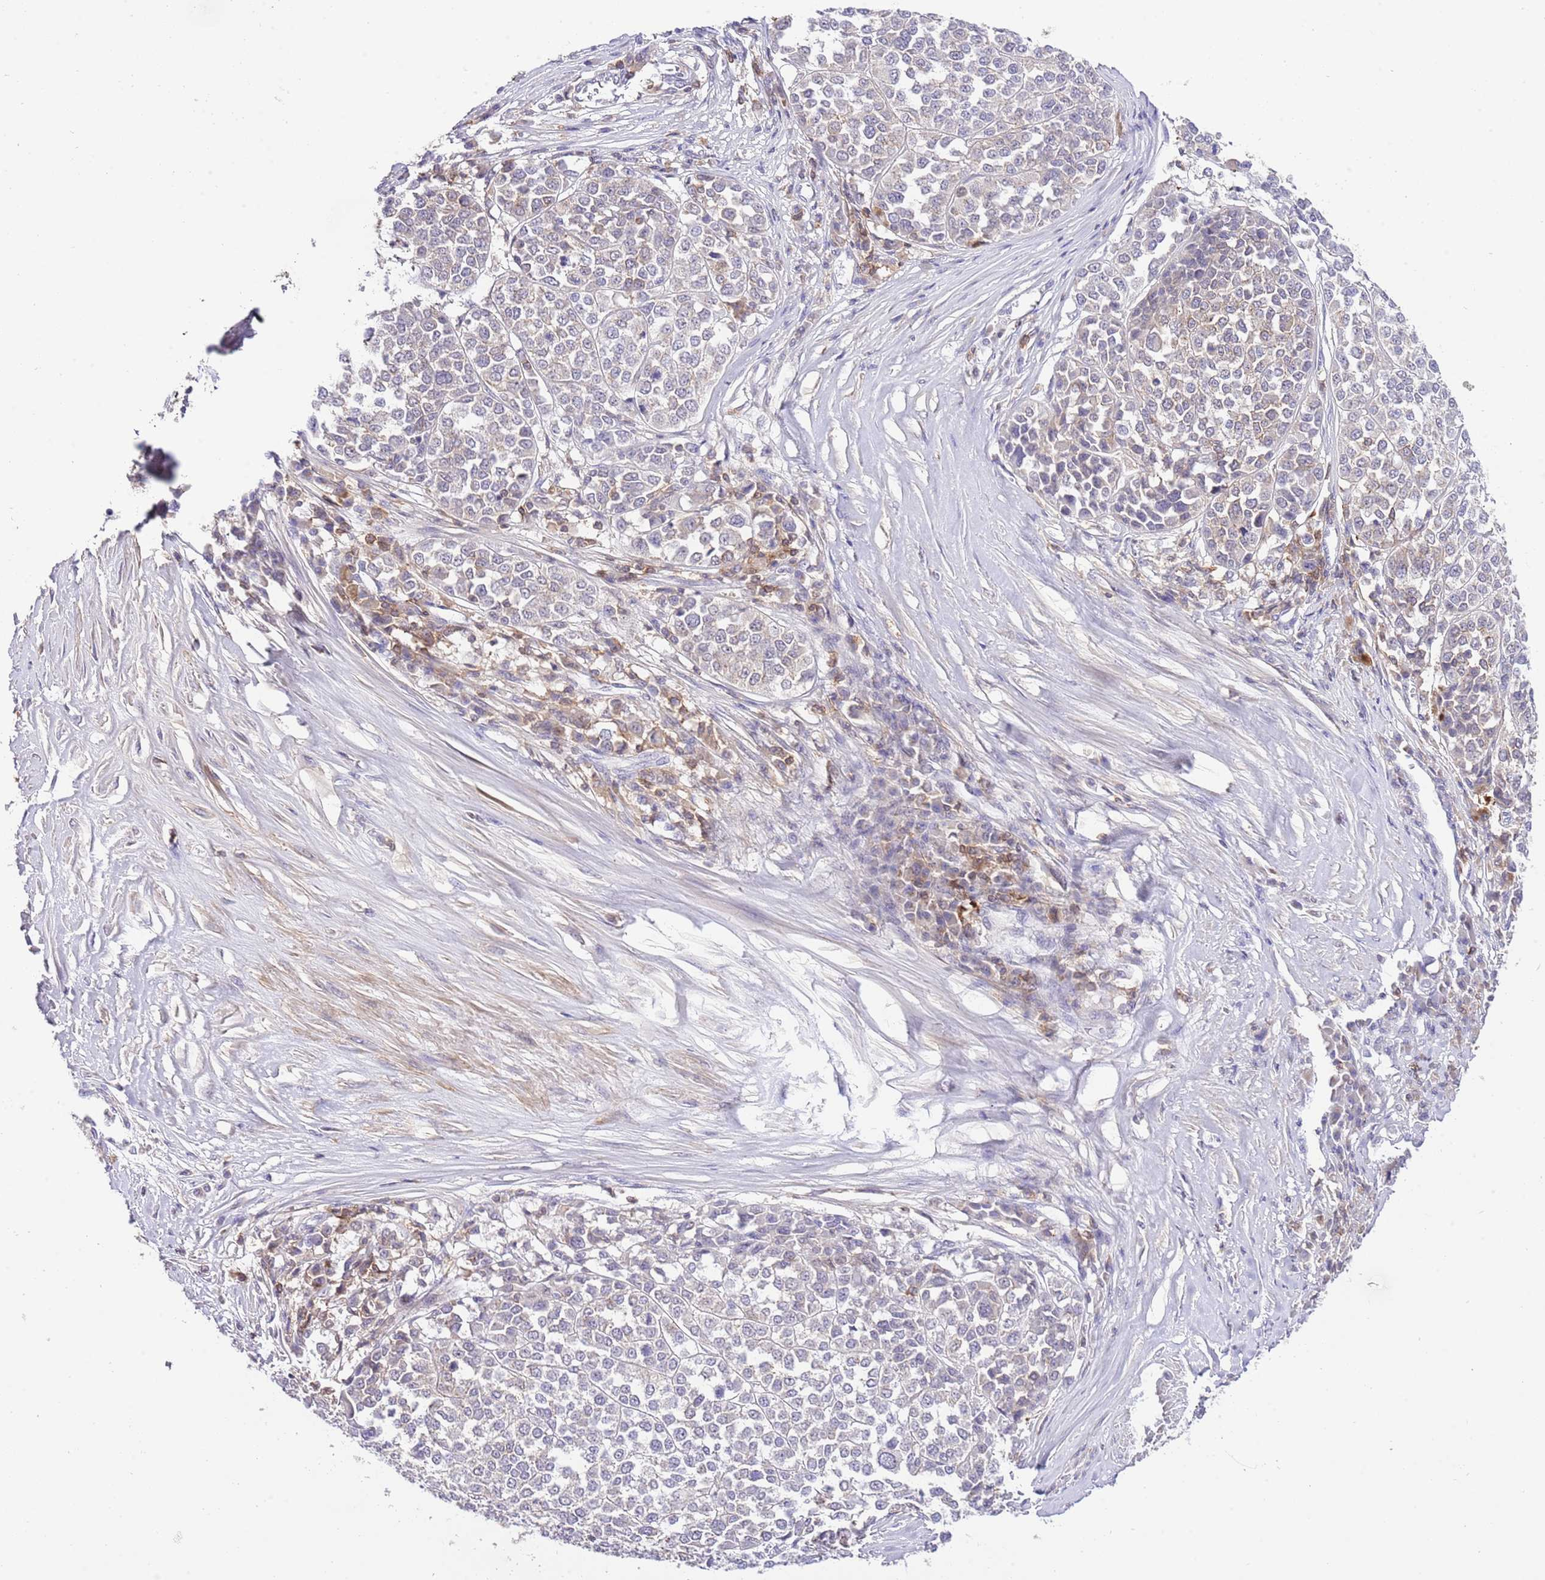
{"staining": {"intensity": "negative", "quantity": "none", "location": "none"}, "tissue": "melanoma", "cell_type": "Tumor cells", "image_type": "cancer", "snomed": [{"axis": "morphology", "description": "Malignant melanoma, Metastatic site"}, {"axis": "topography", "description": "Lymph node"}], "caption": "High power microscopy micrograph of an IHC photomicrograph of malignant melanoma (metastatic site), revealing no significant positivity in tumor cells.", "gene": "EFHD1", "patient": {"sex": "male", "age": 44}}